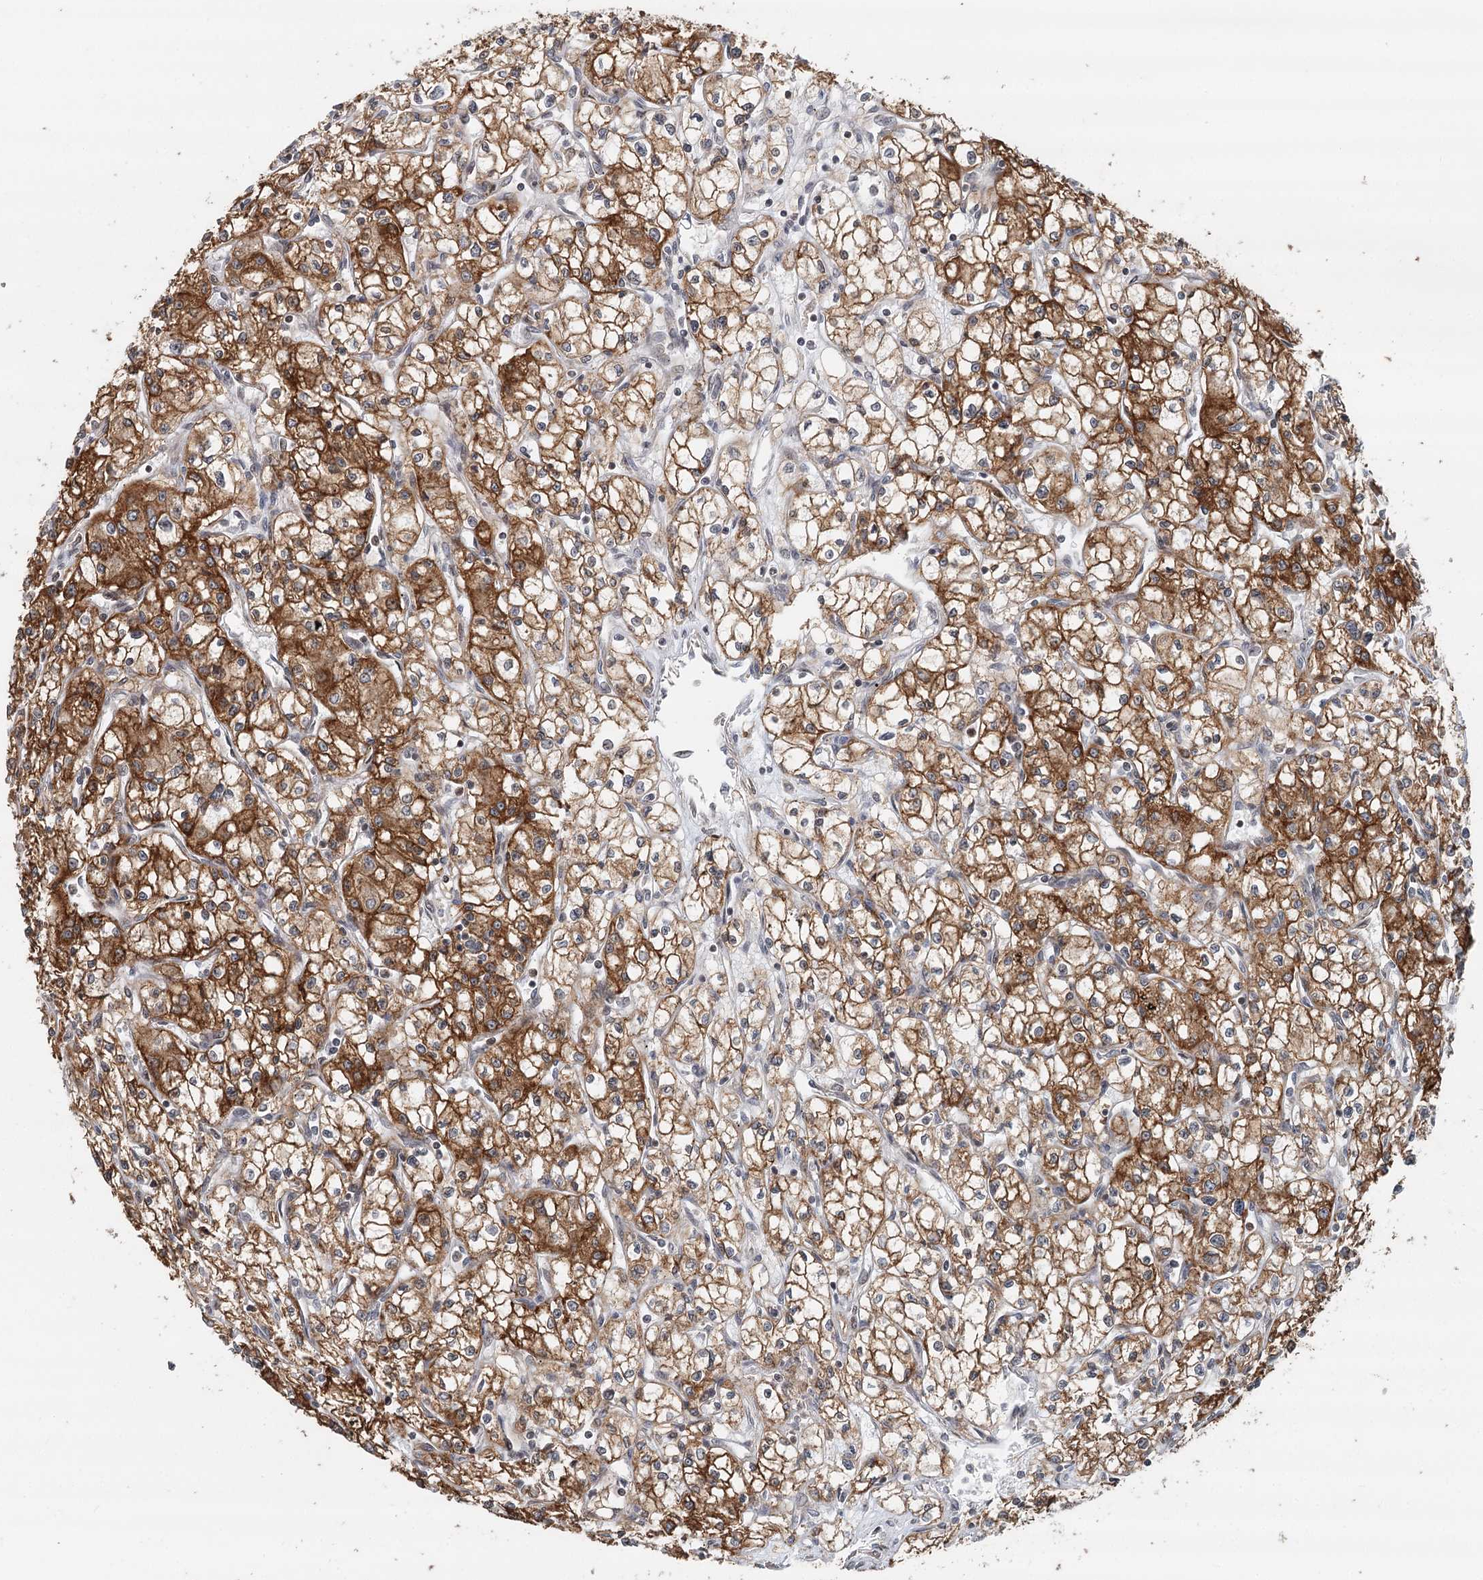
{"staining": {"intensity": "strong", "quantity": ">75%", "location": "cytoplasmic/membranous"}, "tissue": "renal cancer", "cell_type": "Tumor cells", "image_type": "cancer", "snomed": [{"axis": "morphology", "description": "Adenocarcinoma, NOS"}, {"axis": "topography", "description": "Kidney"}], "caption": "The photomicrograph reveals staining of renal cancer, revealing strong cytoplasmic/membranous protein staining (brown color) within tumor cells.", "gene": "RNF111", "patient": {"sex": "male", "age": 59}}